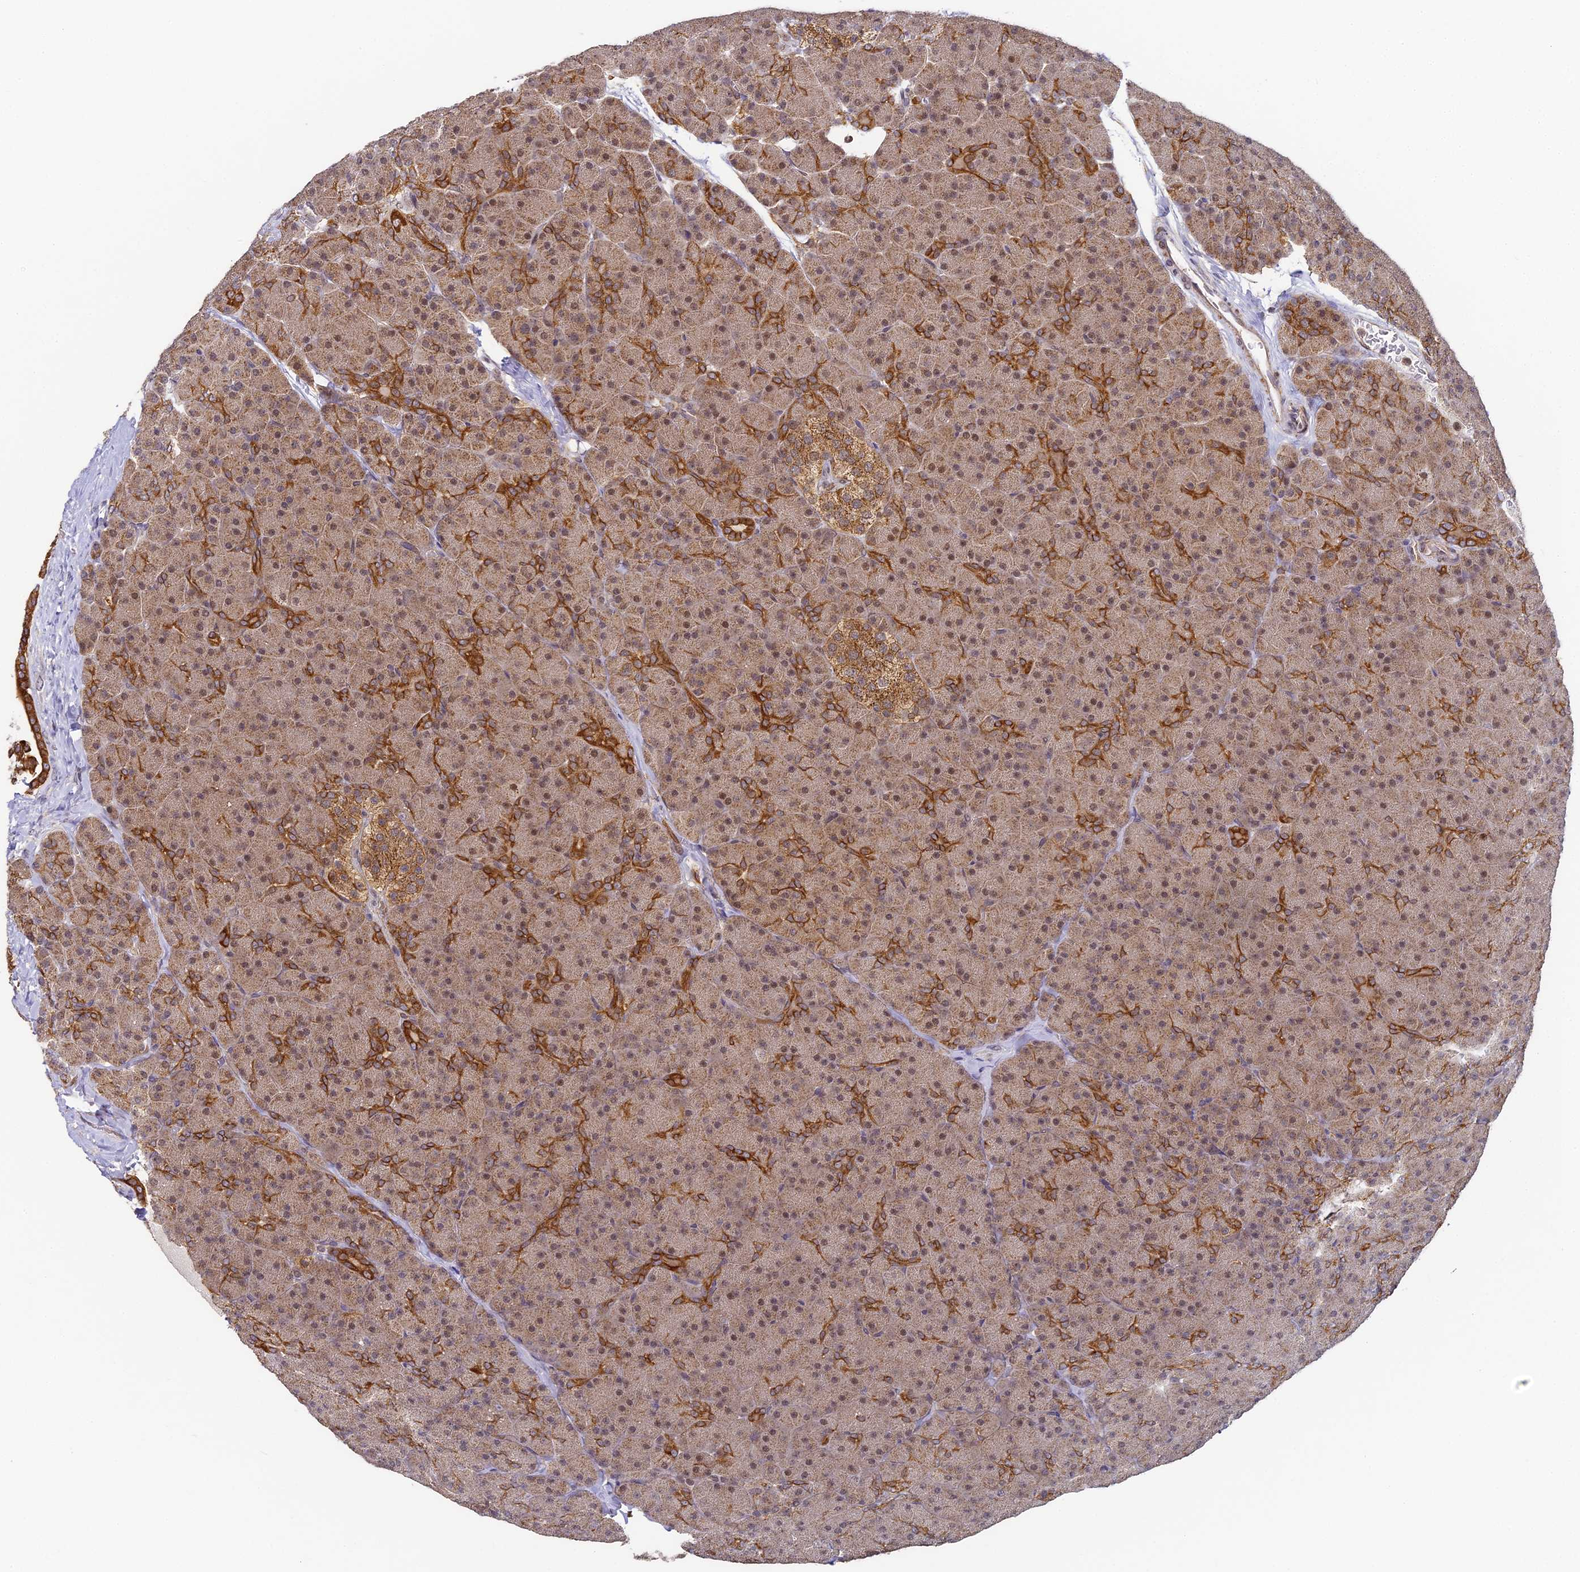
{"staining": {"intensity": "strong", "quantity": "25%-75%", "location": "cytoplasmic/membranous,nuclear"}, "tissue": "pancreas", "cell_type": "Exocrine glandular cells", "image_type": "normal", "snomed": [{"axis": "morphology", "description": "Normal tissue, NOS"}, {"axis": "topography", "description": "Pancreas"}], "caption": "Immunohistochemical staining of normal pancreas reveals high levels of strong cytoplasmic/membranous,nuclear positivity in approximately 25%-75% of exocrine glandular cells.", "gene": "DNAAF10", "patient": {"sex": "male", "age": 36}}